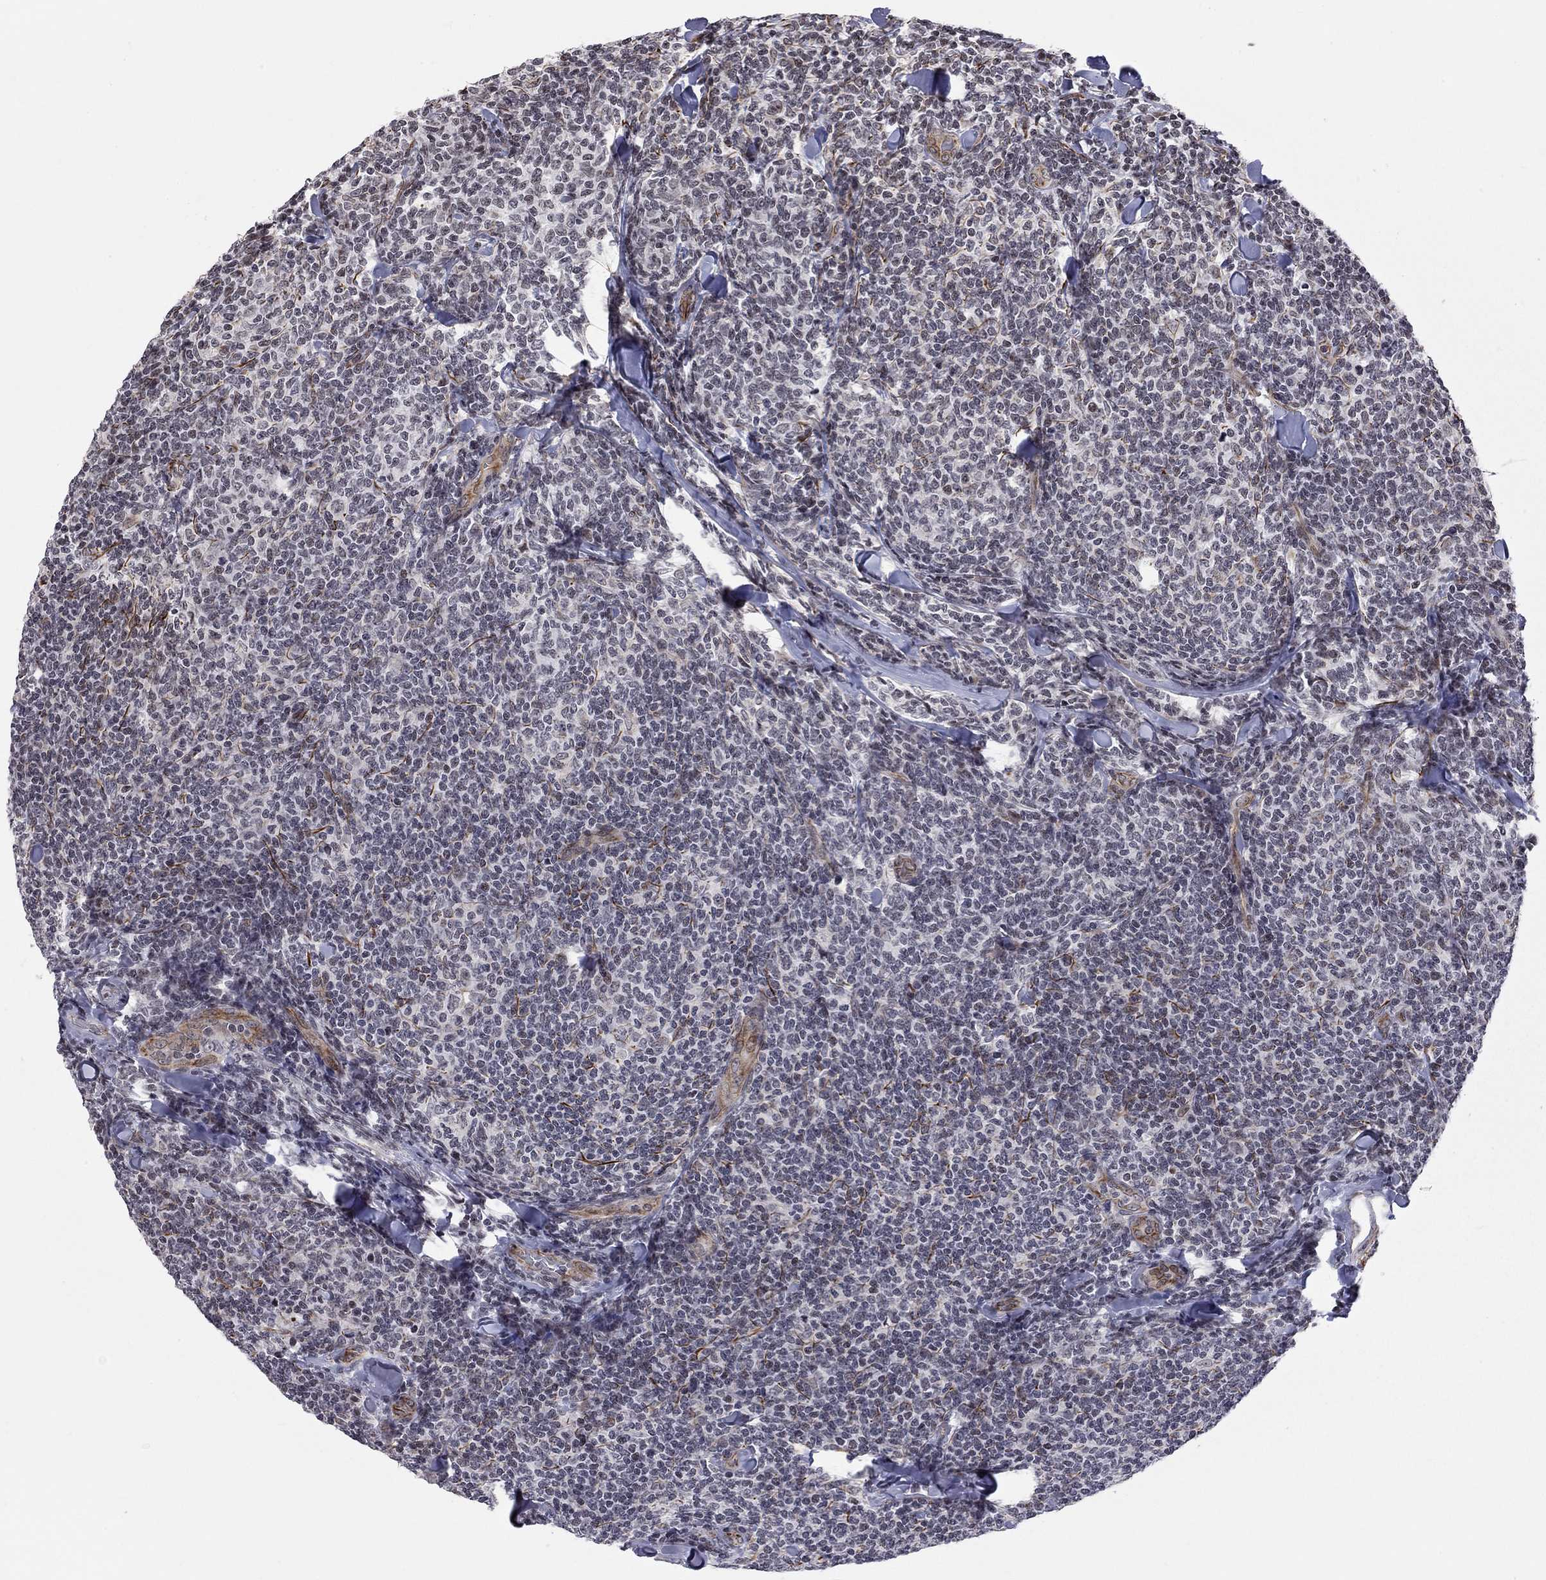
{"staining": {"intensity": "negative", "quantity": "none", "location": "none"}, "tissue": "lymphoma", "cell_type": "Tumor cells", "image_type": "cancer", "snomed": [{"axis": "morphology", "description": "Malignant lymphoma, non-Hodgkin's type, Low grade"}, {"axis": "topography", "description": "Lymph node"}], "caption": "Tumor cells show no significant staining in malignant lymphoma, non-Hodgkin's type (low-grade).", "gene": "MTNR1B", "patient": {"sex": "female", "age": 56}}